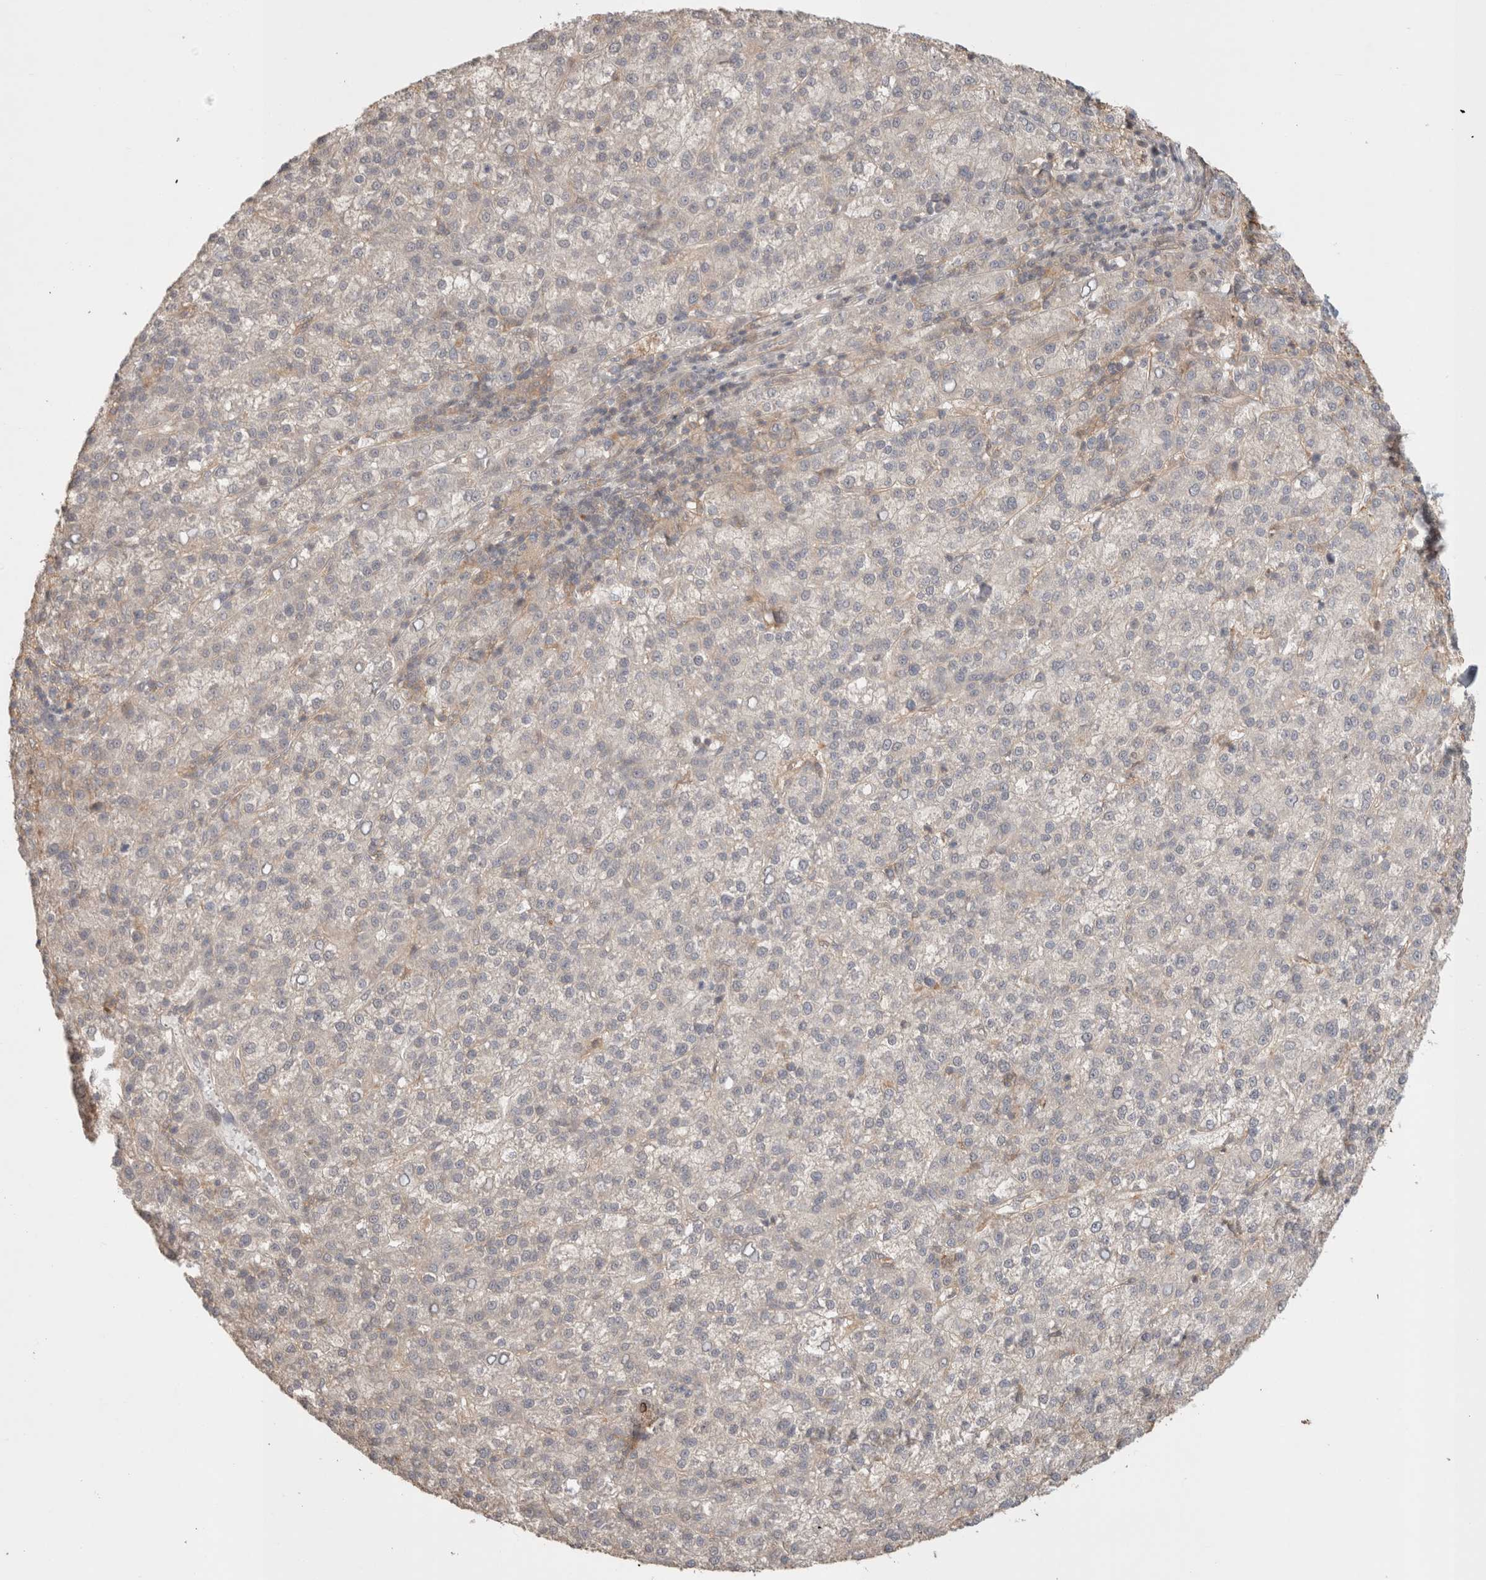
{"staining": {"intensity": "negative", "quantity": "none", "location": "none"}, "tissue": "liver cancer", "cell_type": "Tumor cells", "image_type": "cancer", "snomed": [{"axis": "morphology", "description": "Carcinoma, Hepatocellular, NOS"}, {"axis": "topography", "description": "Liver"}], "caption": "High magnification brightfield microscopy of liver cancer stained with DAB (brown) and counterstained with hematoxylin (blue): tumor cells show no significant expression. (DAB immunohistochemistry with hematoxylin counter stain).", "gene": "HSPG2", "patient": {"sex": "female", "age": 58}}